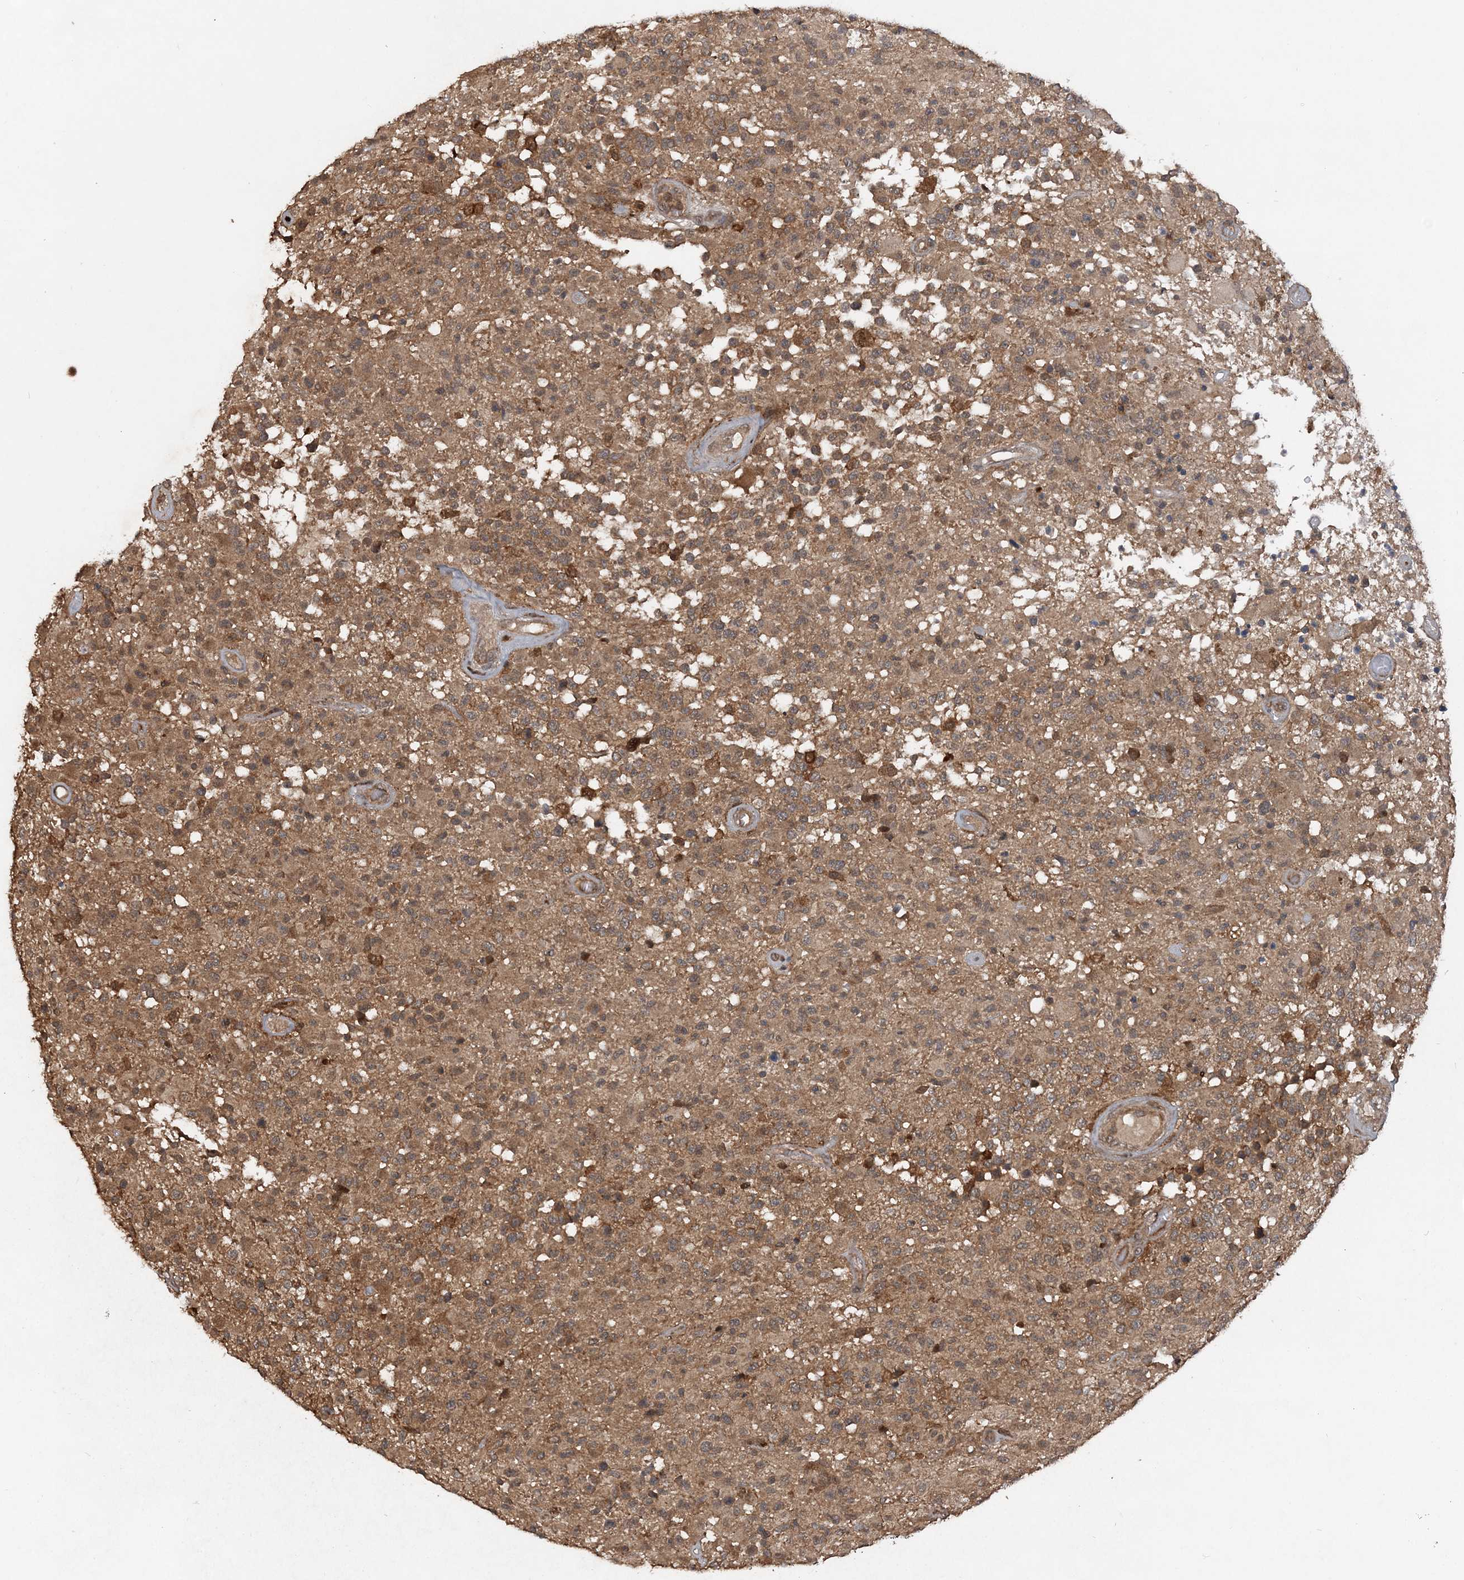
{"staining": {"intensity": "moderate", "quantity": ">75%", "location": "cytoplasmic/membranous"}, "tissue": "glioma", "cell_type": "Tumor cells", "image_type": "cancer", "snomed": [{"axis": "morphology", "description": "Glioma, malignant, High grade"}, {"axis": "morphology", "description": "Glioblastoma, NOS"}, {"axis": "topography", "description": "Brain"}], "caption": "Approximately >75% of tumor cells in human malignant glioma (high-grade) demonstrate moderate cytoplasmic/membranous protein staining as visualized by brown immunohistochemical staining.", "gene": "LACC1", "patient": {"sex": "male", "age": 60}}